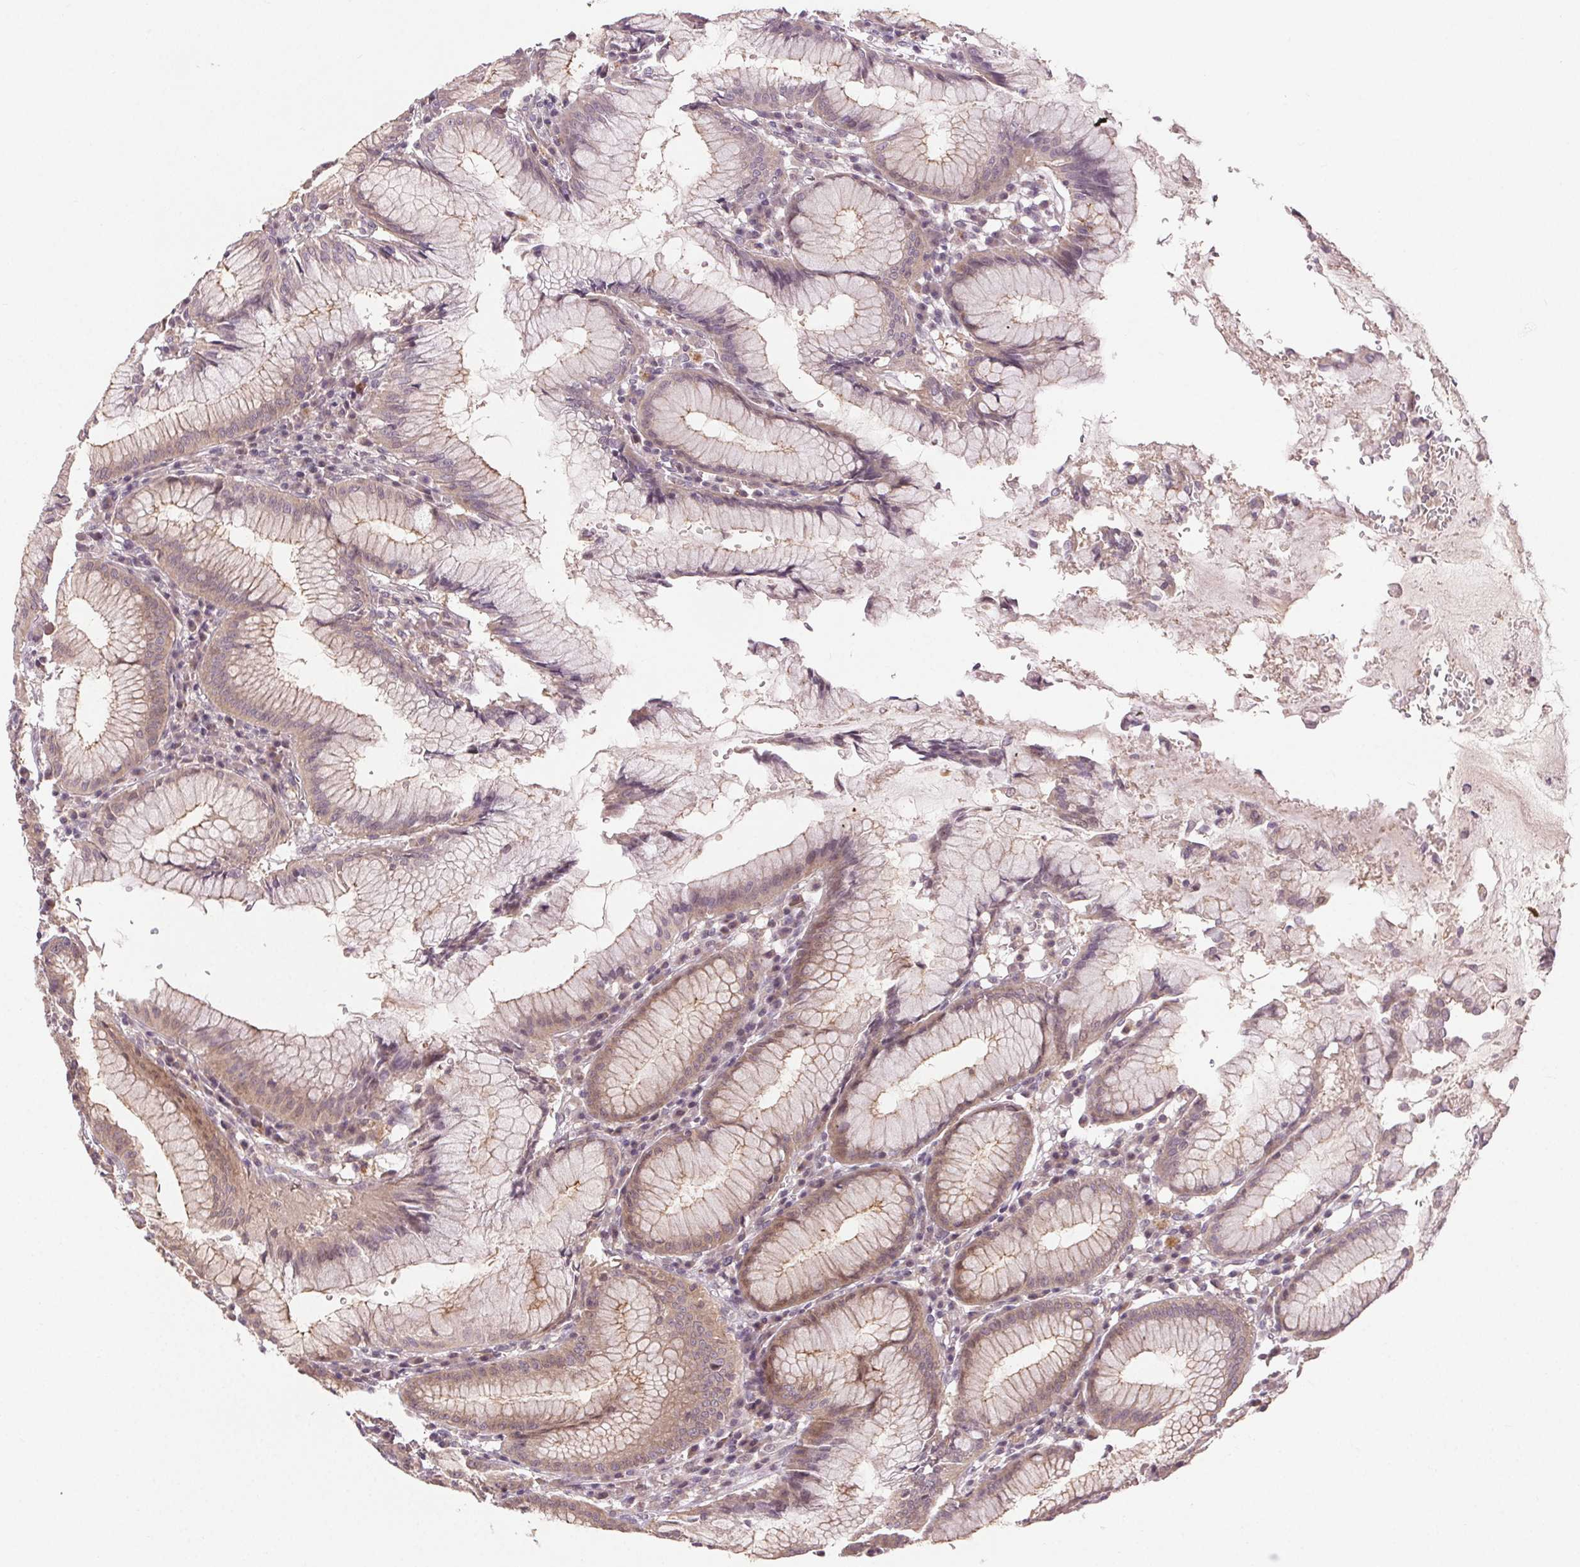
{"staining": {"intensity": "weak", "quantity": ">75%", "location": "cytoplasmic/membranous"}, "tissue": "stomach", "cell_type": "Glandular cells", "image_type": "normal", "snomed": [{"axis": "morphology", "description": "Normal tissue, NOS"}, {"axis": "topography", "description": "Stomach"}], "caption": "Immunohistochemistry image of unremarkable stomach: stomach stained using IHC demonstrates low levels of weak protein expression localized specifically in the cytoplasmic/membranous of glandular cells, appearing as a cytoplasmic/membranous brown color.", "gene": "ATP1B3", "patient": {"sex": "male", "age": 55}}